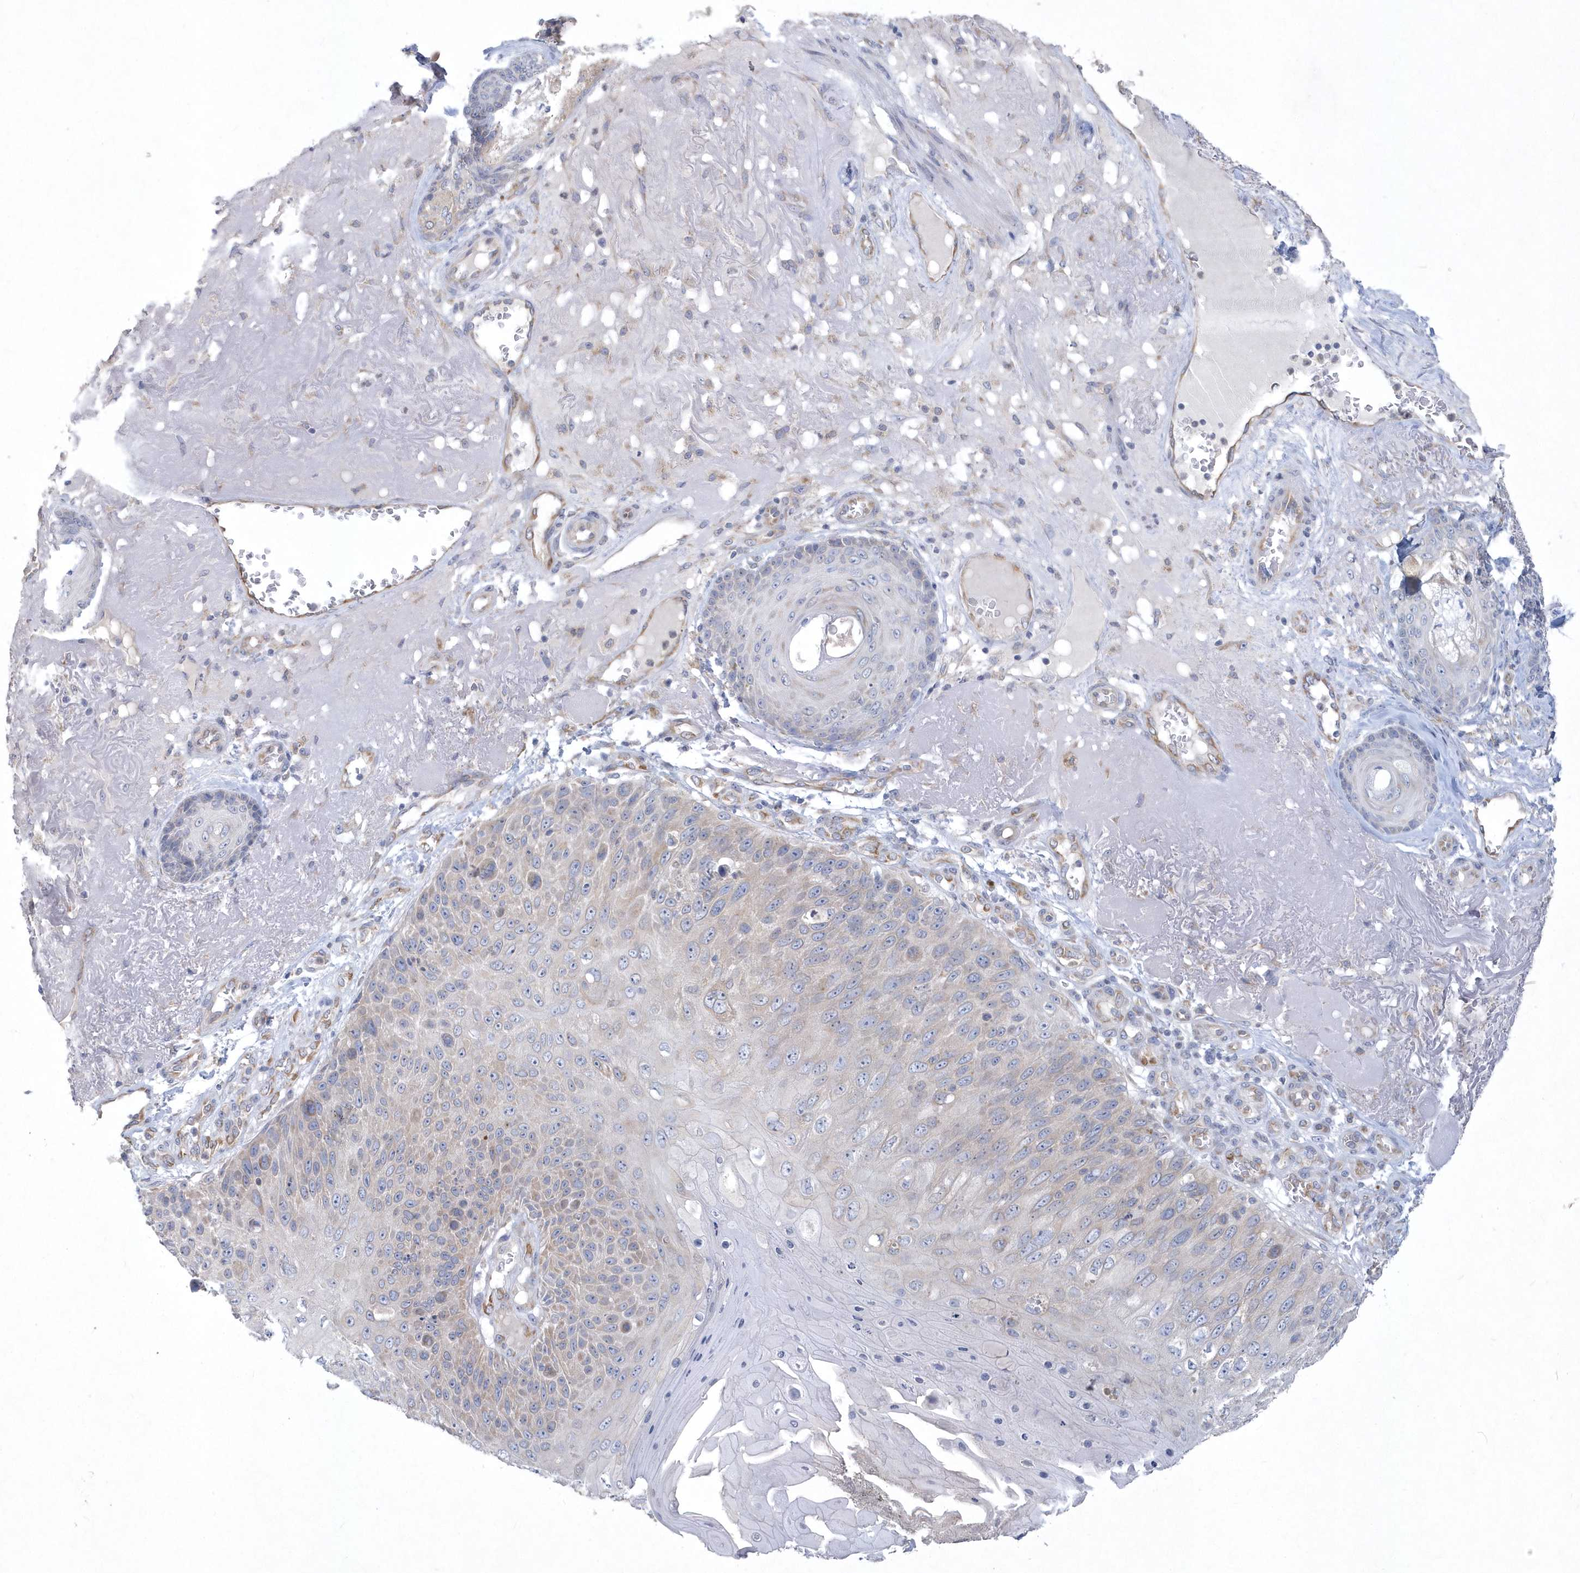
{"staining": {"intensity": "weak", "quantity": "<25%", "location": "cytoplasmic/membranous"}, "tissue": "skin cancer", "cell_type": "Tumor cells", "image_type": "cancer", "snomed": [{"axis": "morphology", "description": "Squamous cell carcinoma, NOS"}, {"axis": "topography", "description": "Skin"}], "caption": "Tumor cells are negative for brown protein staining in squamous cell carcinoma (skin).", "gene": "DGAT1", "patient": {"sex": "female", "age": 88}}